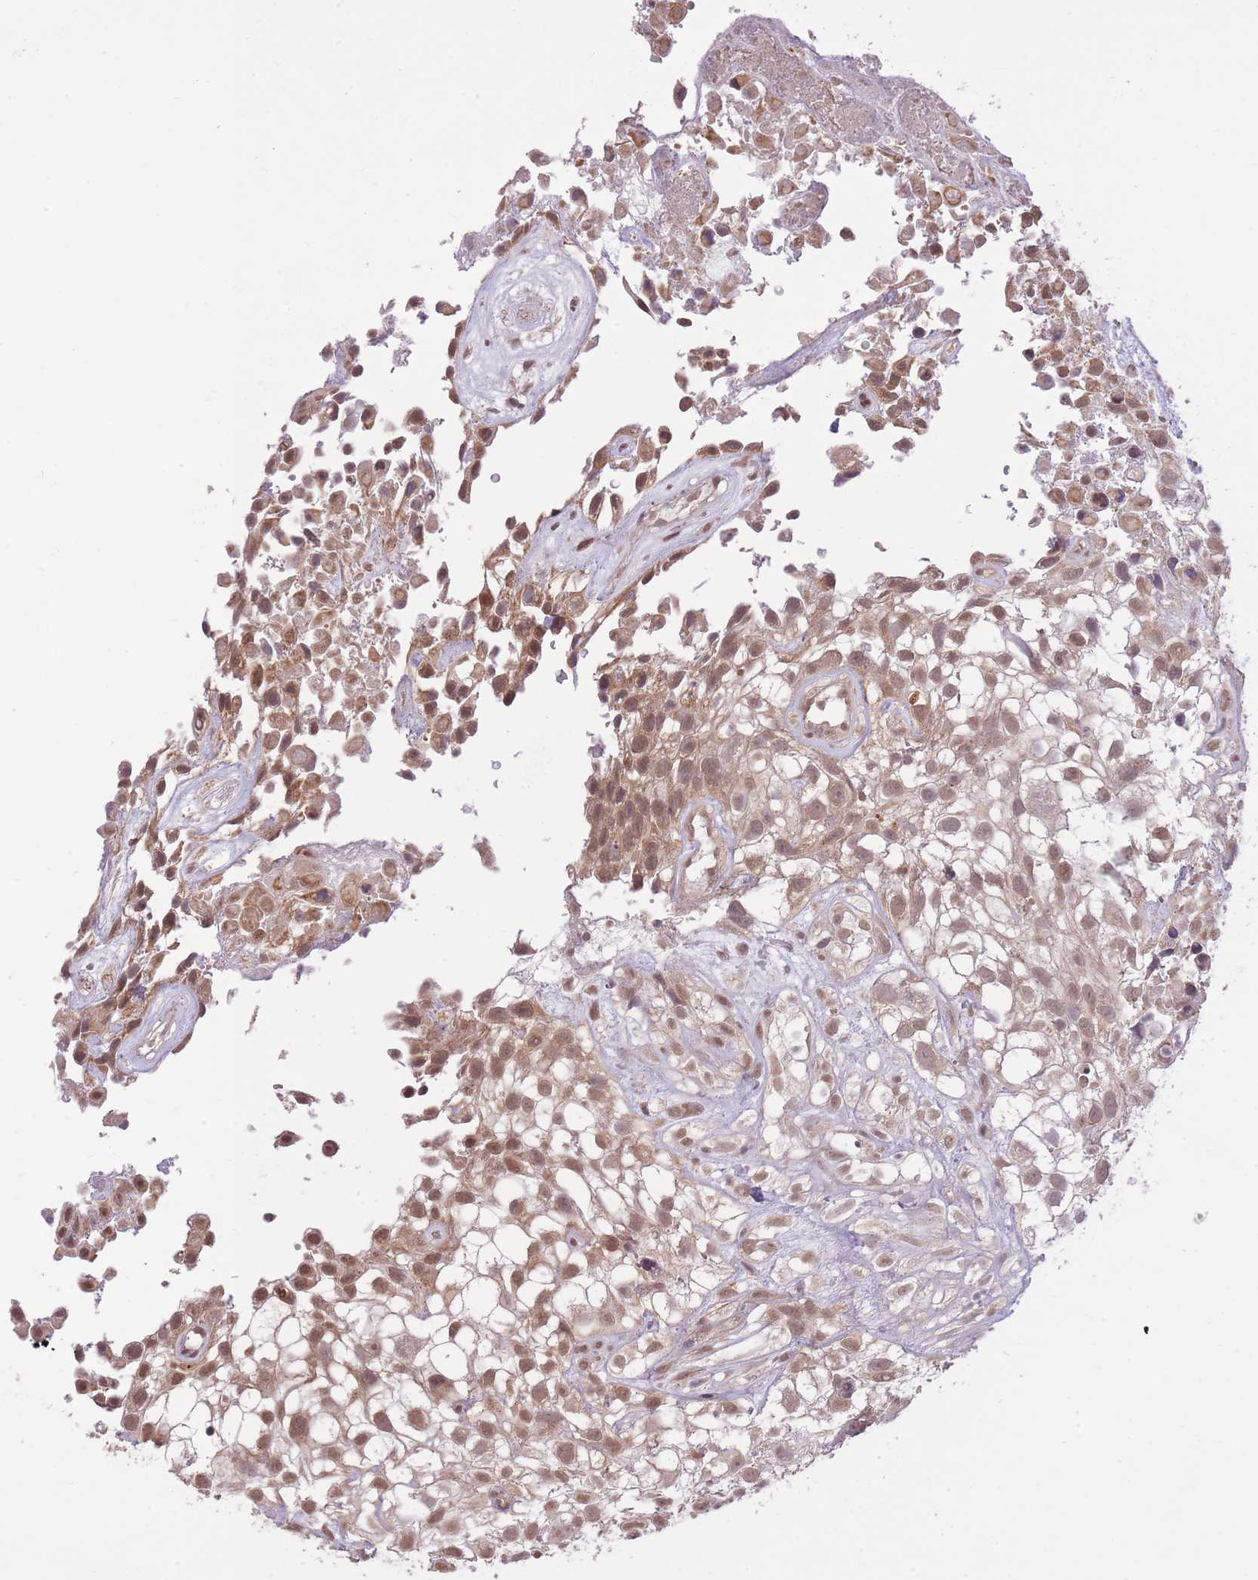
{"staining": {"intensity": "moderate", "quantity": ">75%", "location": "cytoplasmic/membranous,nuclear"}, "tissue": "urothelial cancer", "cell_type": "Tumor cells", "image_type": "cancer", "snomed": [{"axis": "morphology", "description": "Urothelial carcinoma, High grade"}, {"axis": "topography", "description": "Urinary bladder"}], "caption": "Brown immunohistochemical staining in urothelial carcinoma (high-grade) shows moderate cytoplasmic/membranous and nuclear expression in approximately >75% of tumor cells.", "gene": "ELOA2", "patient": {"sex": "male", "age": 56}}